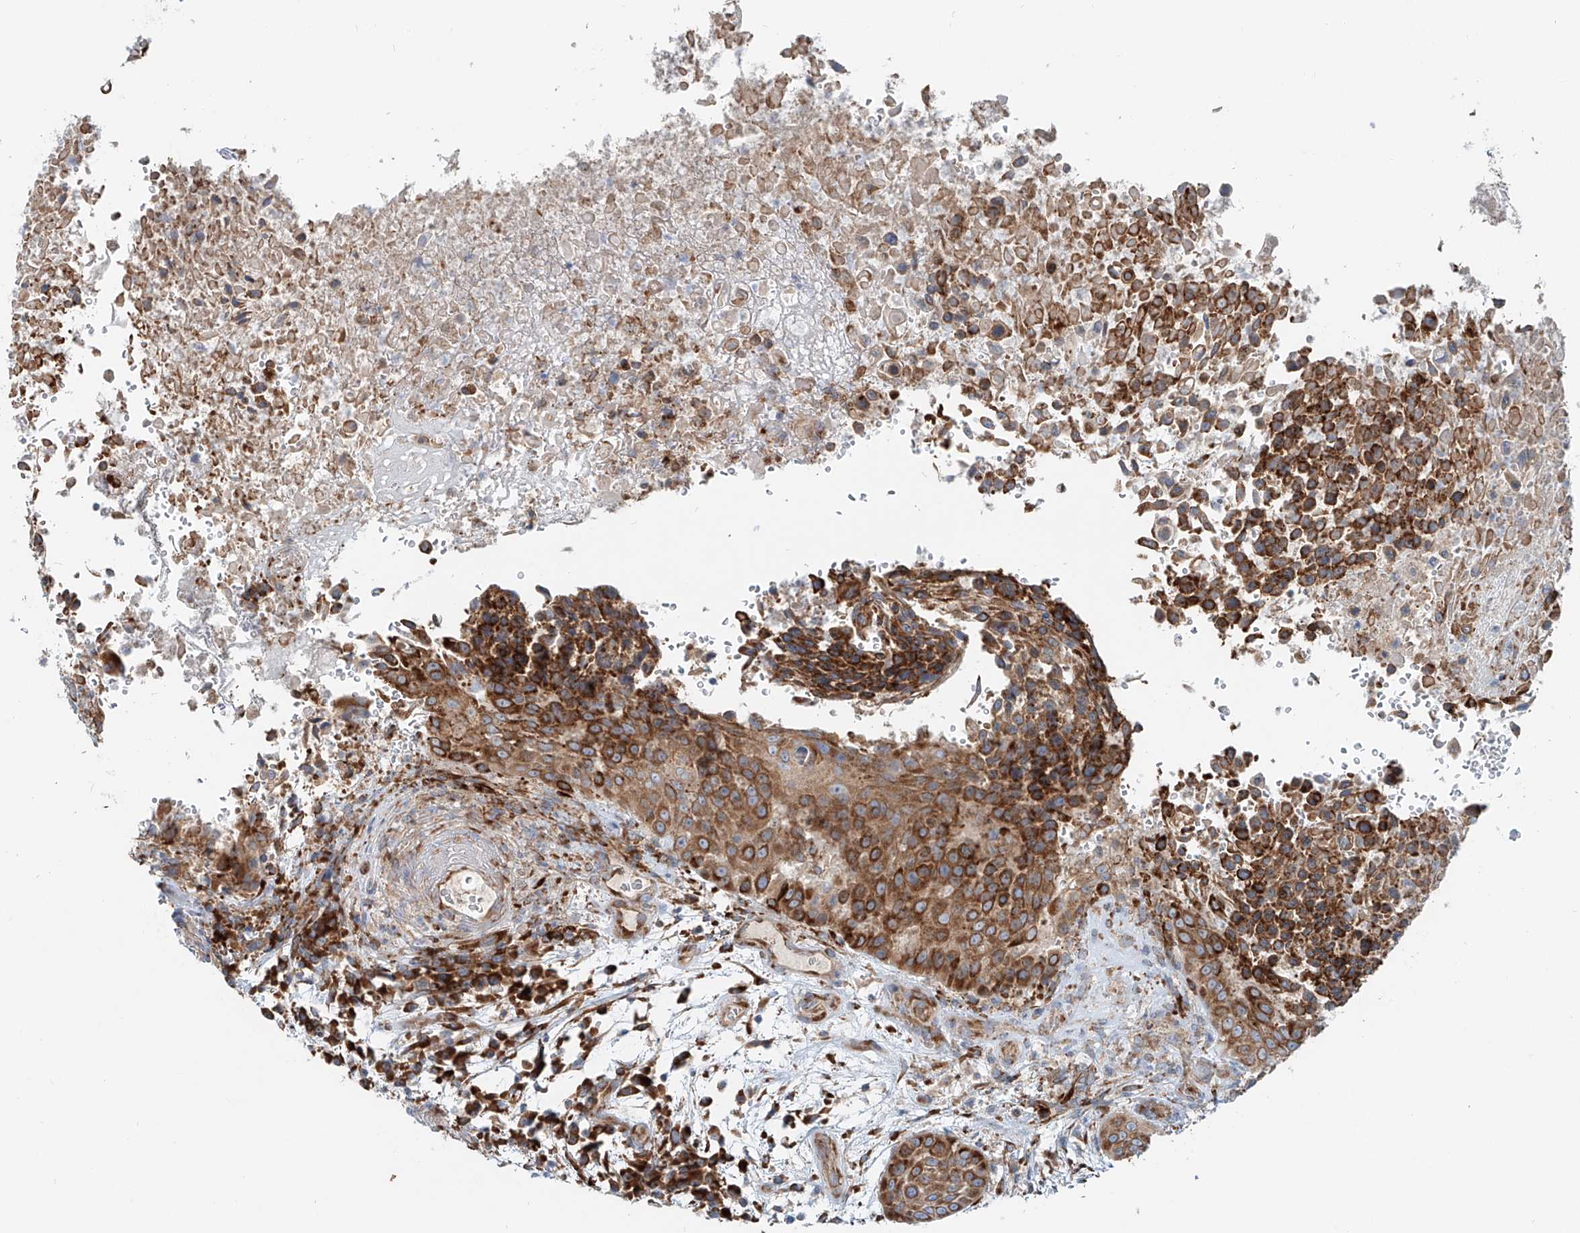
{"staining": {"intensity": "strong", "quantity": ">75%", "location": "cytoplasmic/membranous"}, "tissue": "urothelial cancer", "cell_type": "Tumor cells", "image_type": "cancer", "snomed": [{"axis": "morphology", "description": "Urothelial carcinoma, High grade"}, {"axis": "topography", "description": "Urinary bladder"}], "caption": "Protein analysis of urothelial cancer tissue exhibits strong cytoplasmic/membranous expression in about >75% of tumor cells.", "gene": "SNAP29", "patient": {"sex": "female", "age": 63}}